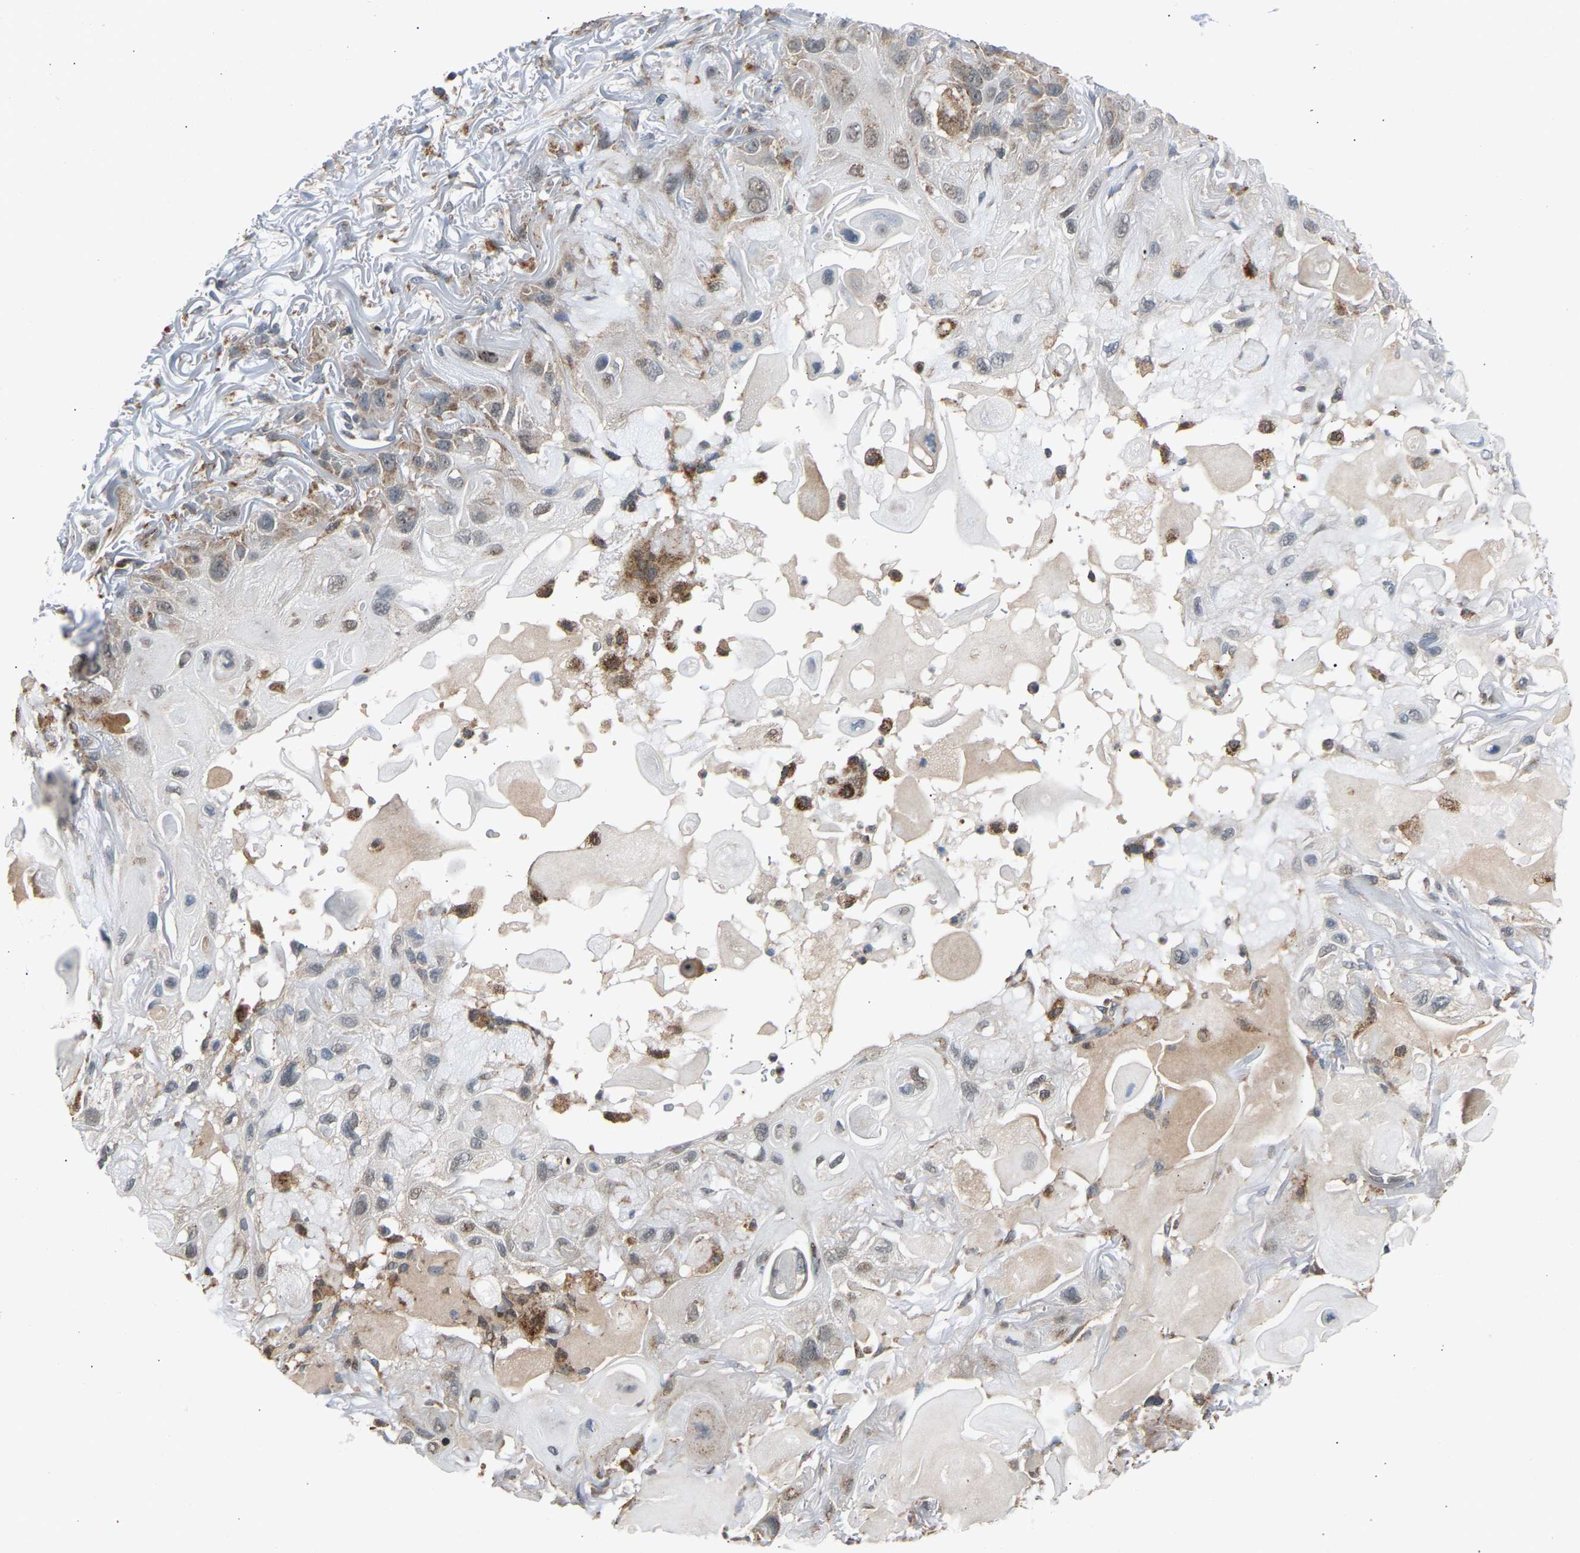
{"staining": {"intensity": "moderate", "quantity": "<25%", "location": "cytoplasmic/membranous"}, "tissue": "skin cancer", "cell_type": "Tumor cells", "image_type": "cancer", "snomed": [{"axis": "morphology", "description": "Squamous cell carcinoma, NOS"}, {"axis": "topography", "description": "Skin"}], "caption": "Squamous cell carcinoma (skin) was stained to show a protein in brown. There is low levels of moderate cytoplasmic/membranous staining in approximately <25% of tumor cells. (DAB IHC, brown staining for protein, blue staining for nuclei).", "gene": "SLIRP", "patient": {"sex": "female", "age": 77}}